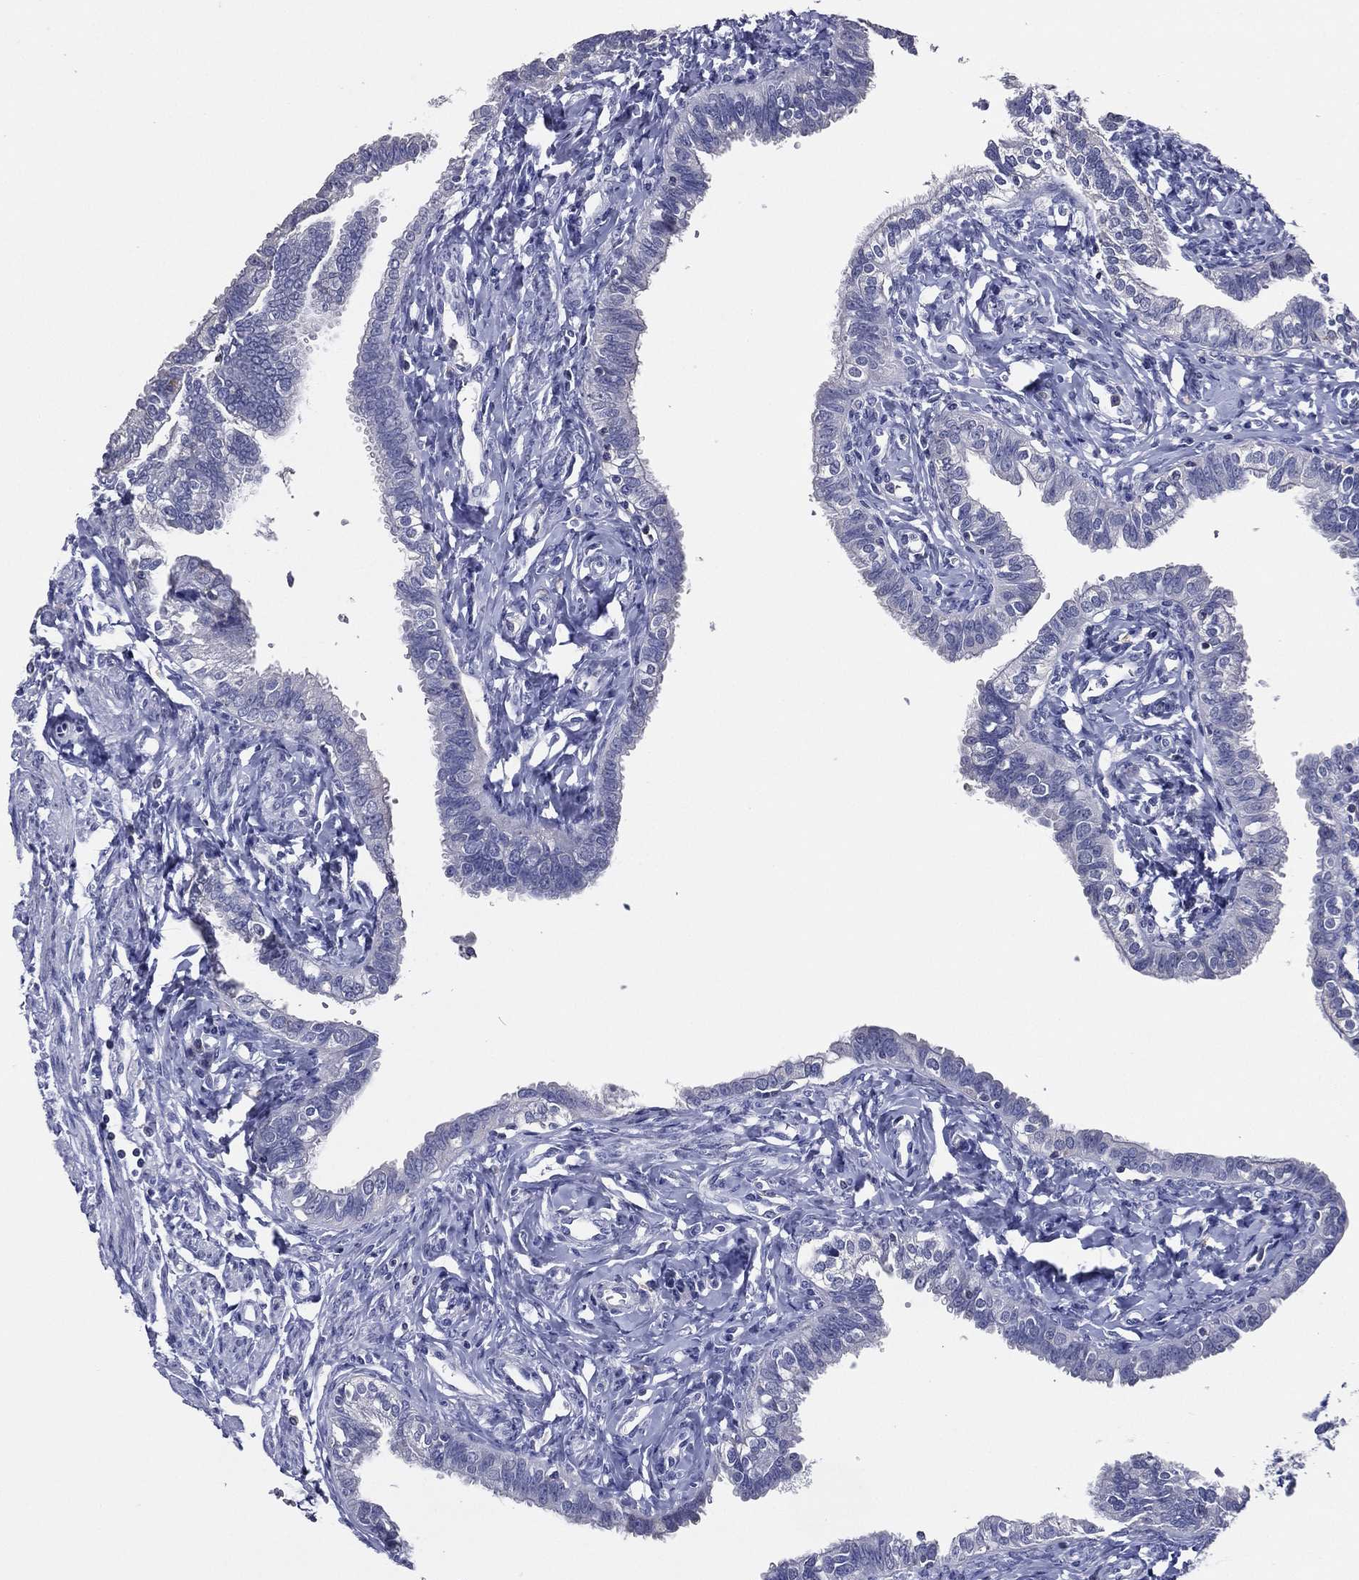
{"staining": {"intensity": "negative", "quantity": "none", "location": "none"}, "tissue": "fallopian tube", "cell_type": "Glandular cells", "image_type": "normal", "snomed": [{"axis": "morphology", "description": "Normal tissue, NOS"}, {"axis": "topography", "description": "Fallopian tube"}], "caption": "A high-resolution photomicrograph shows IHC staining of normal fallopian tube, which displays no significant staining in glandular cells. (DAB (3,3'-diaminobenzidine) immunohistochemistry with hematoxylin counter stain).", "gene": "TFAP2A", "patient": {"sex": "female", "age": 54}}